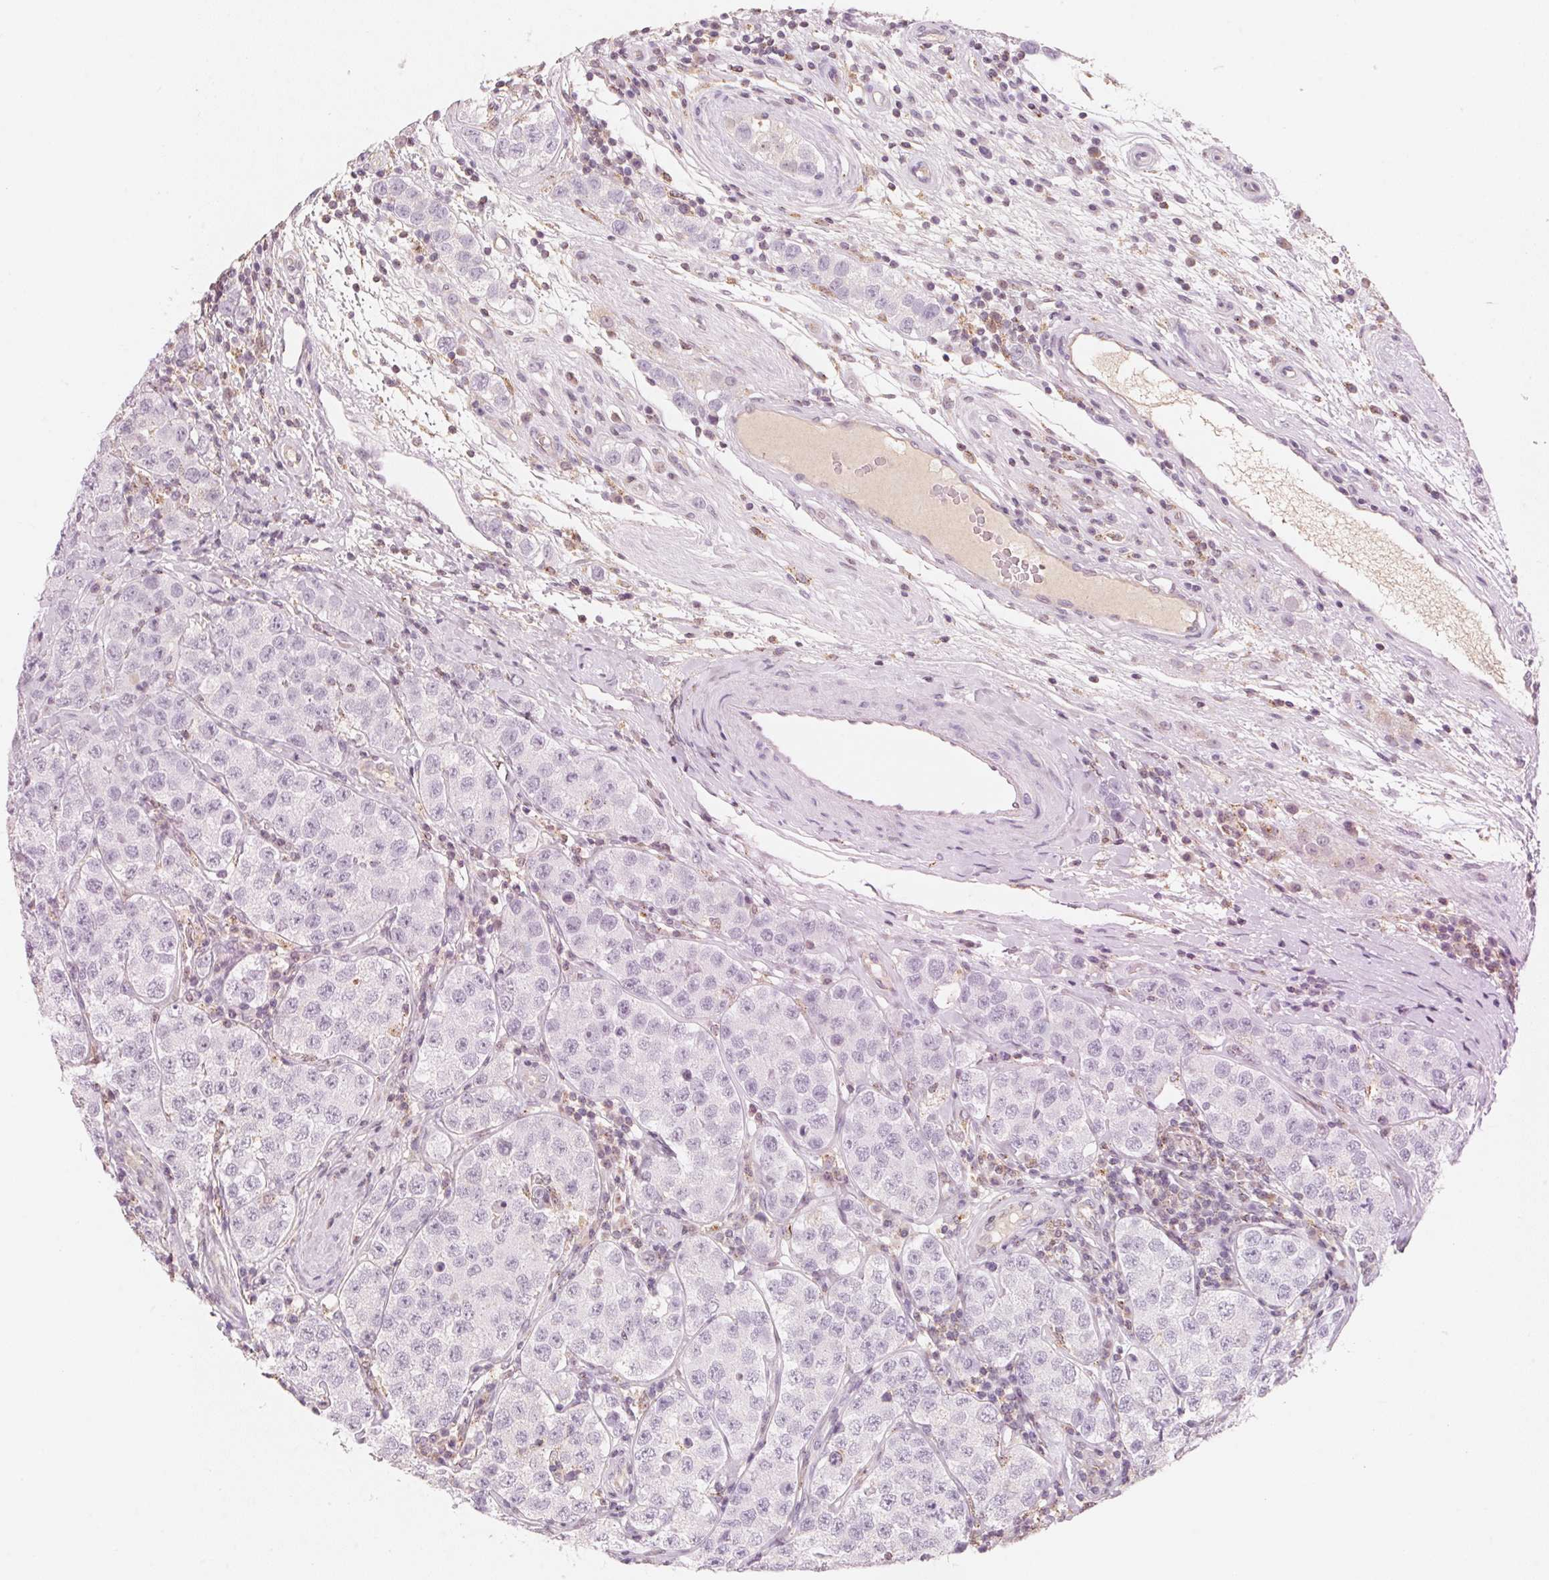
{"staining": {"intensity": "negative", "quantity": "none", "location": "none"}, "tissue": "testis cancer", "cell_type": "Tumor cells", "image_type": "cancer", "snomed": [{"axis": "morphology", "description": "Seminoma, NOS"}, {"axis": "topography", "description": "Testis"}], "caption": "Image shows no protein staining in tumor cells of testis cancer (seminoma) tissue.", "gene": "HOXB13", "patient": {"sex": "male", "age": 34}}